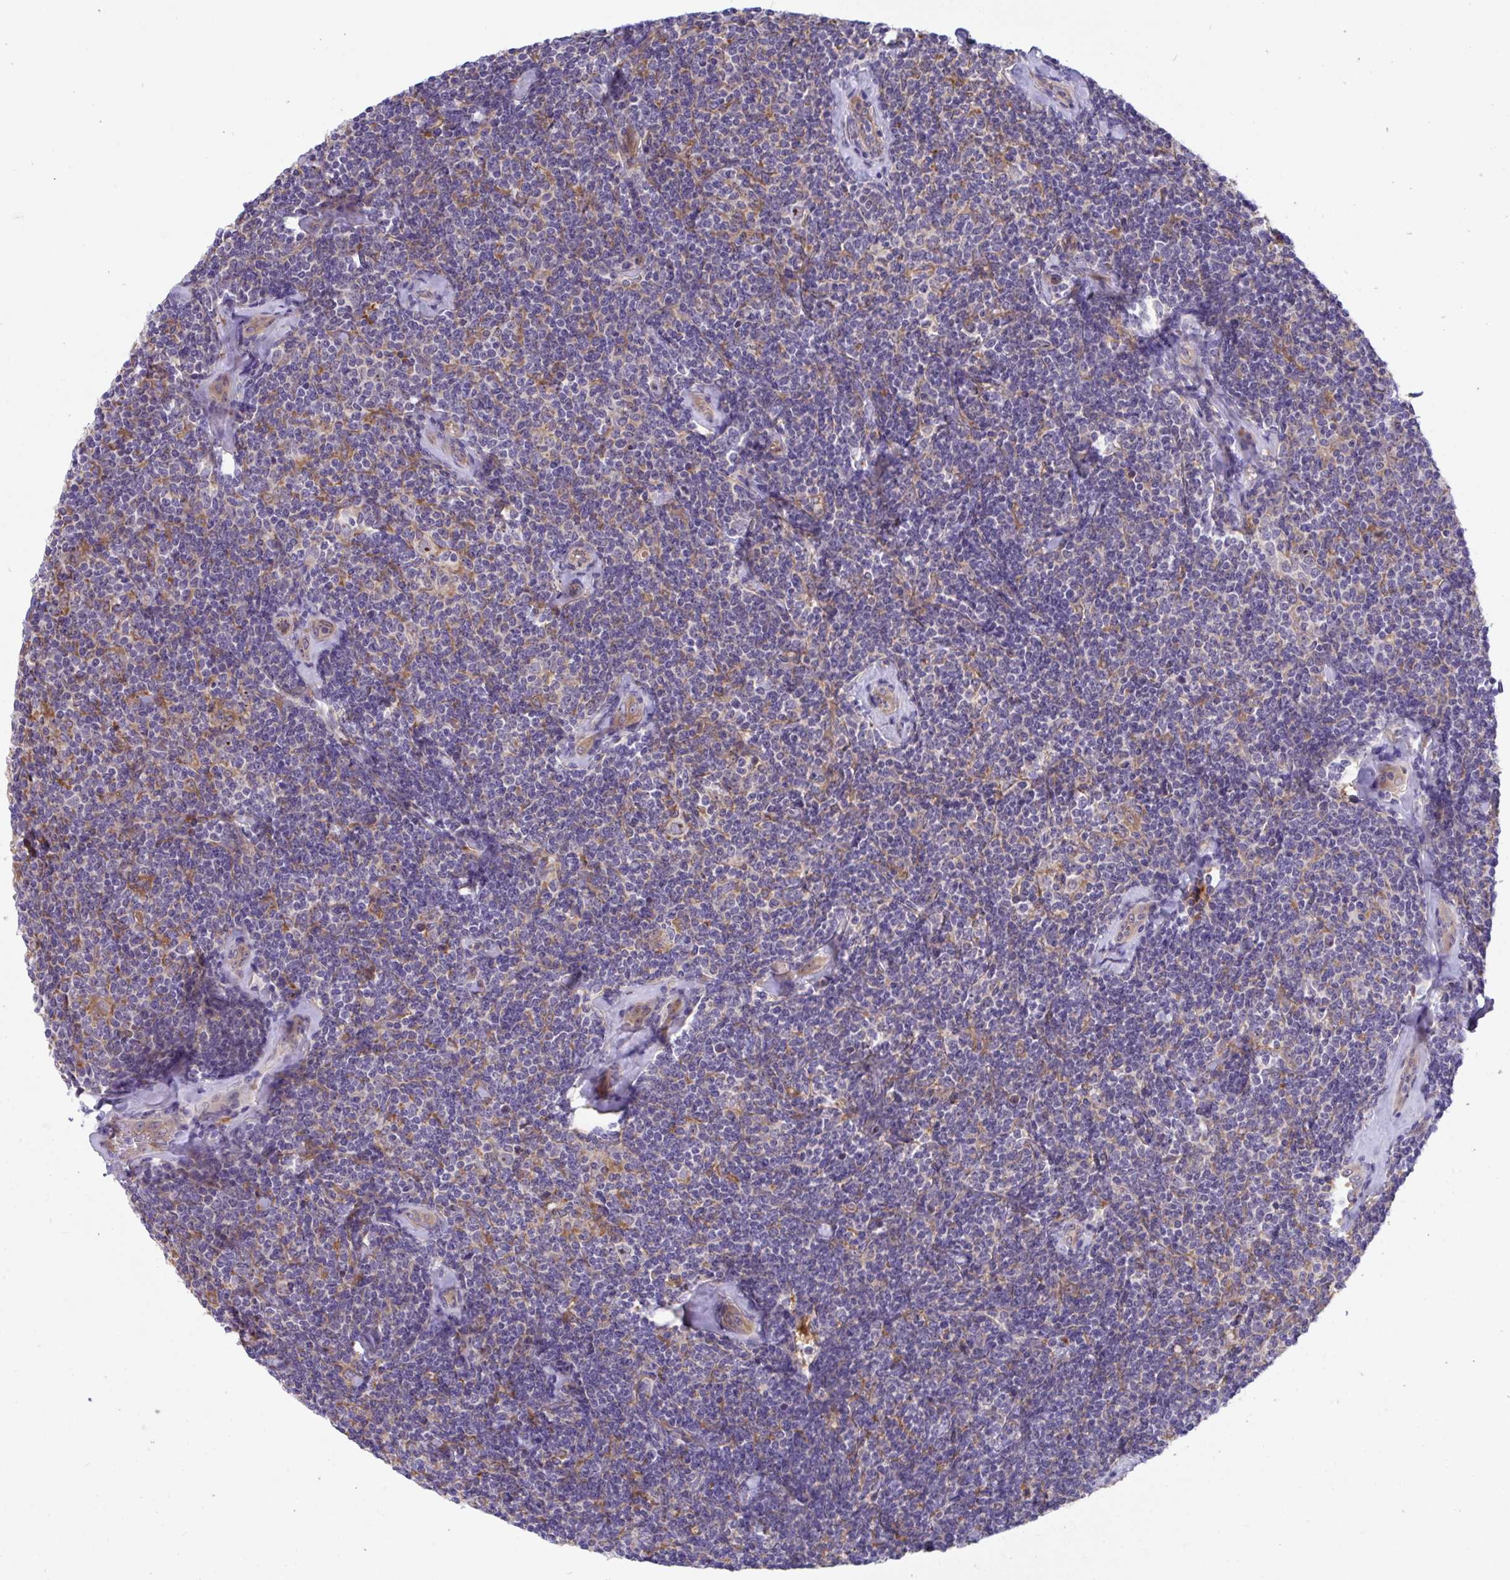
{"staining": {"intensity": "negative", "quantity": "none", "location": "none"}, "tissue": "lymphoma", "cell_type": "Tumor cells", "image_type": "cancer", "snomed": [{"axis": "morphology", "description": "Malignant lymphoma, non-Hodgkin's type, Low grade"}, {"axis": "topography", "description": "Lymph node"}], "caption": "Immunohistochemical staining of human lymphoma displays no significant positivity in tumor cells. (DAB (3,3'-diaminobenzidine) immunohistochemistry (IHC), high magnification).", "gene": "CENPQ", "patient": {"sex": "female", "age": 56}}